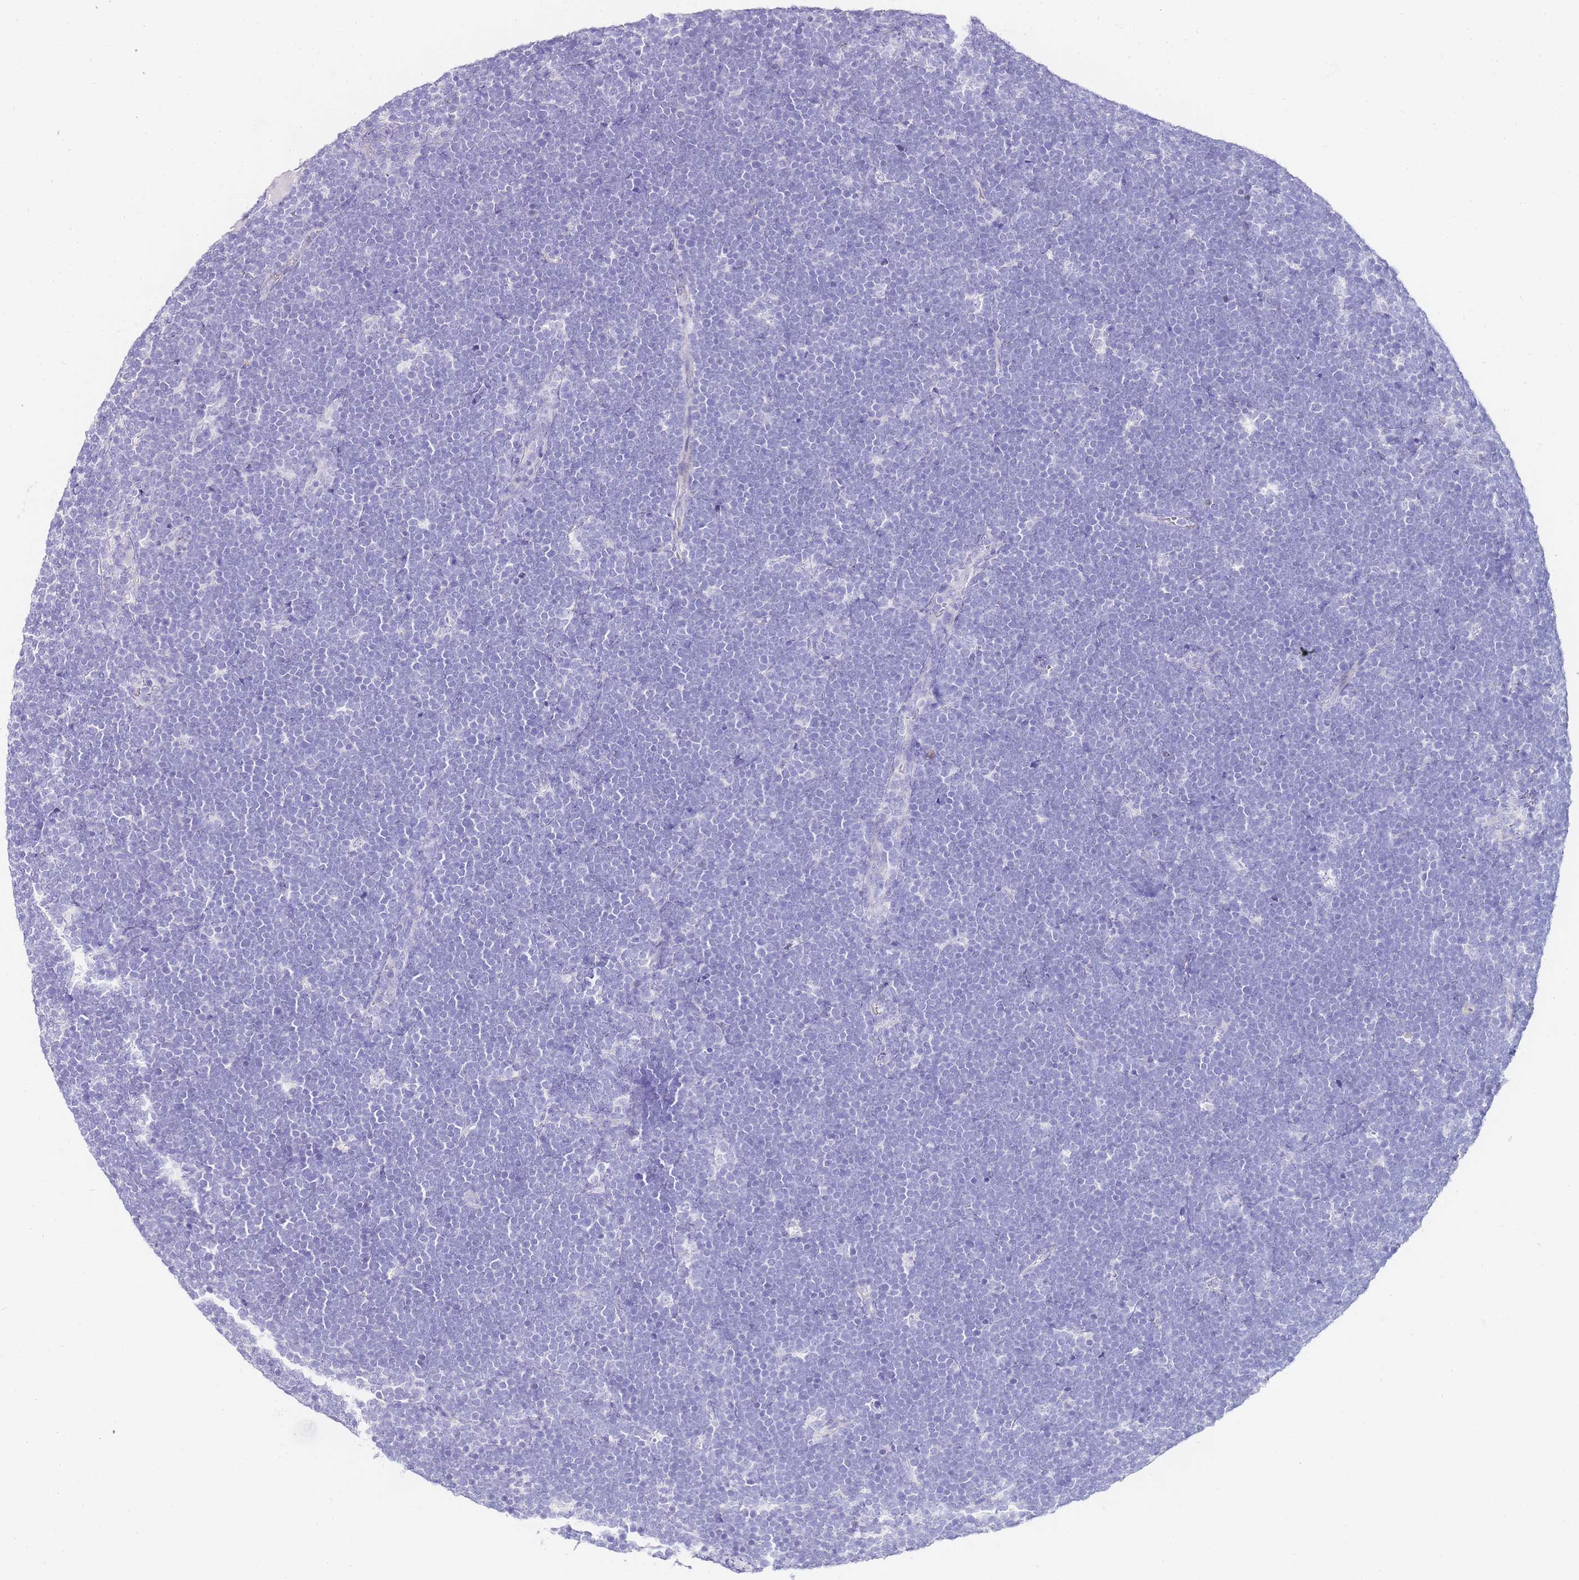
{"staining": {"intensity": "negative", "quantity": "none", "location": "none"}, "tissue": "lymphoma", "cell_type": "Tumor cells", "image_type": "cancer", "snomed": [{"axis": "morphology", "description": "Malignant lymphoma, non-Hodgkin's type, High grade"}, {"axis": "topography", "description": "Lymph node"}], "caption": "This is an IHC image of human lymphoma. There is no expression in tumor cells.", "gene": "DPP4", "patient": {"sex": "male", "age": 13}}